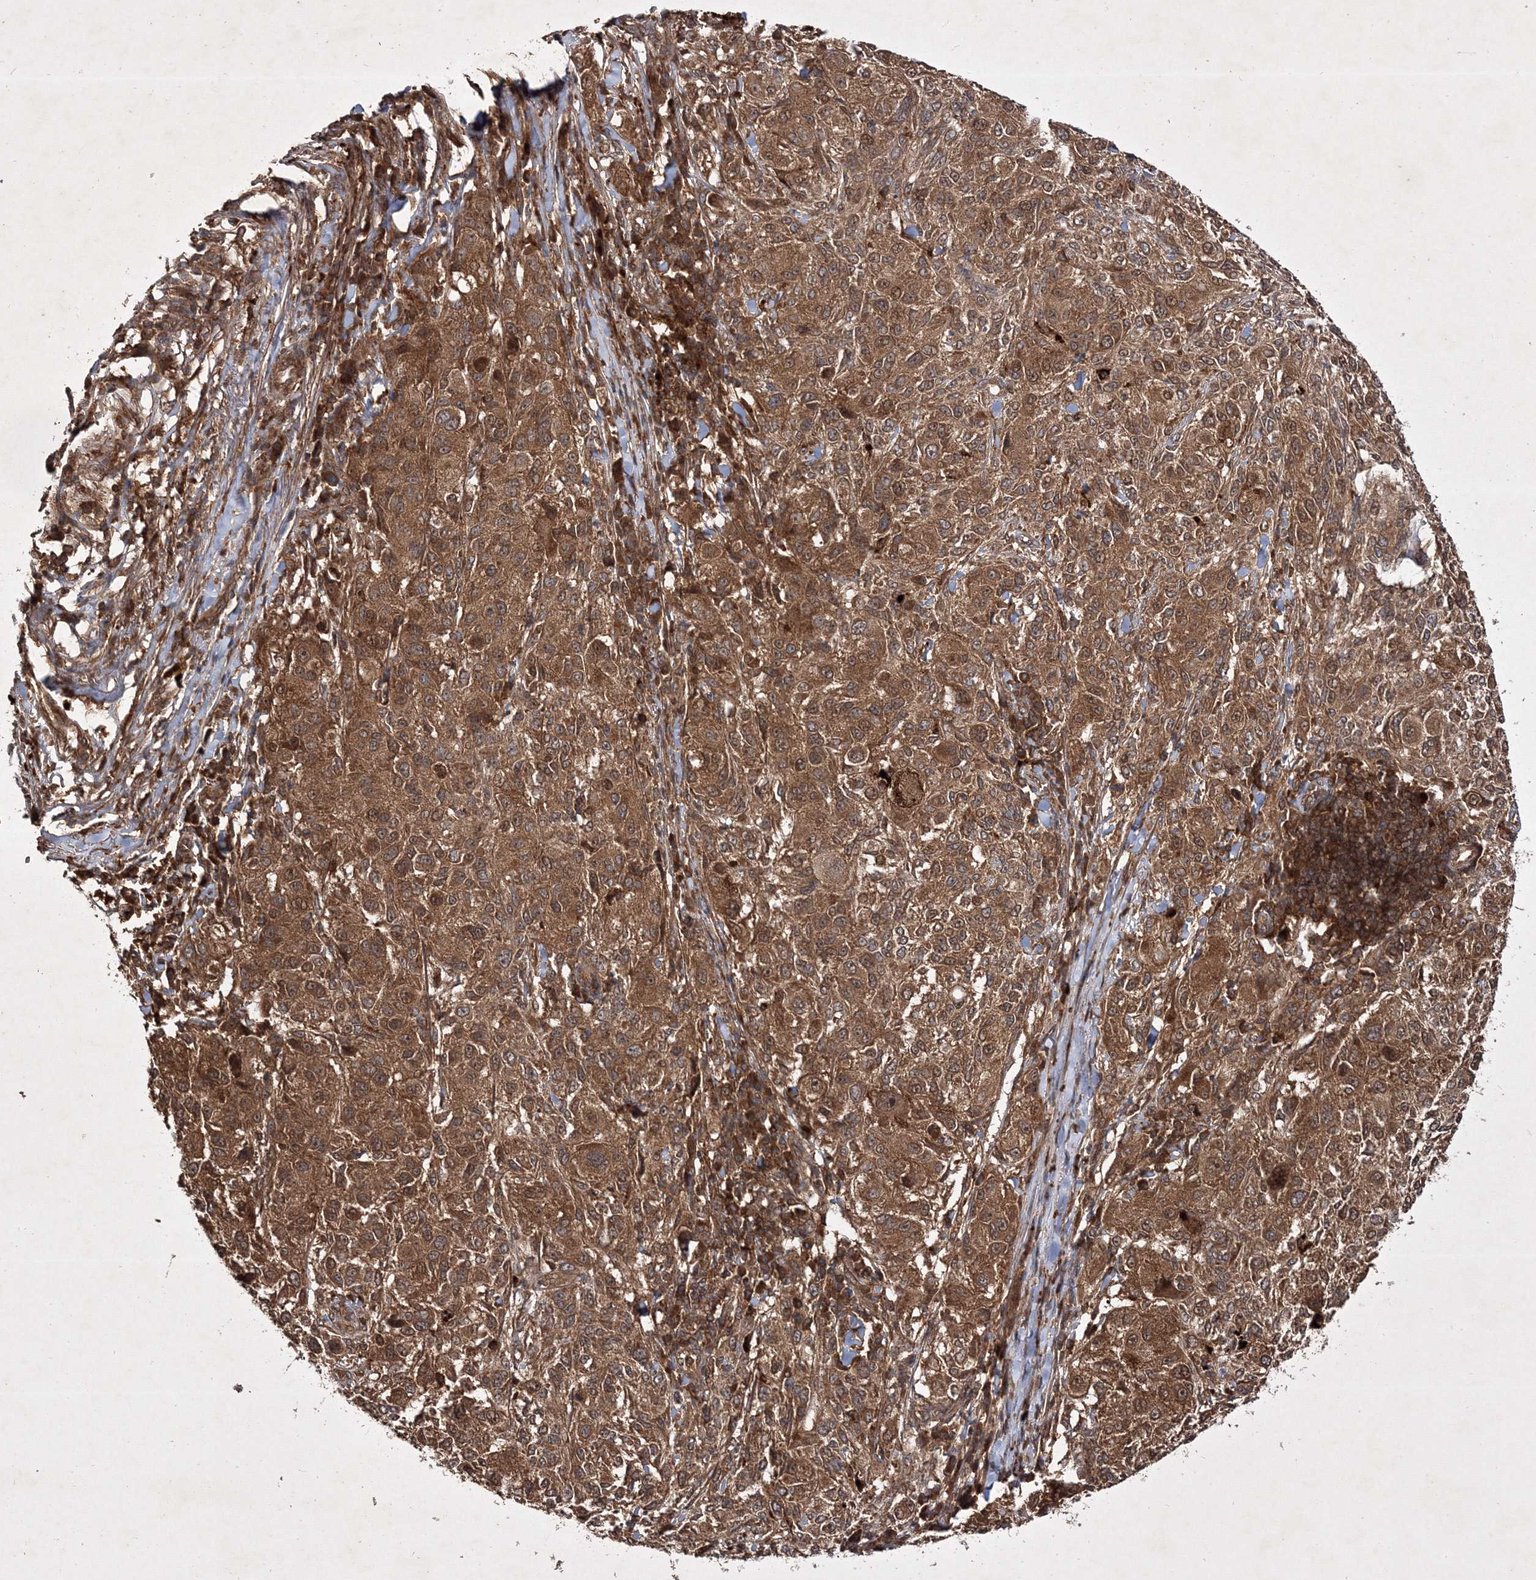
{"staining": {"intensity": "moderate", "quantity": ">75%", "location": "cytoplasmic/membranous"}, "tissue": "melanoma", "cell_type": "Tumor cells", "image_type": "cancer", "snomed": [{"axis": "morphology", "description": "Necrosis, NOS"}, {"axis": "morphology", "description": "Malignant melanoma, NOS"}, {"axis": "topography", "description": "Skin"}], "caption": "Malignant melanoma stained with a brown dye demonstrates moderate cytoplasmic/membranous positive positivity in approximately >75% of tumor cells.", "gene": "DNAJC13", "patient": {"sex": "female", "age": 87}}